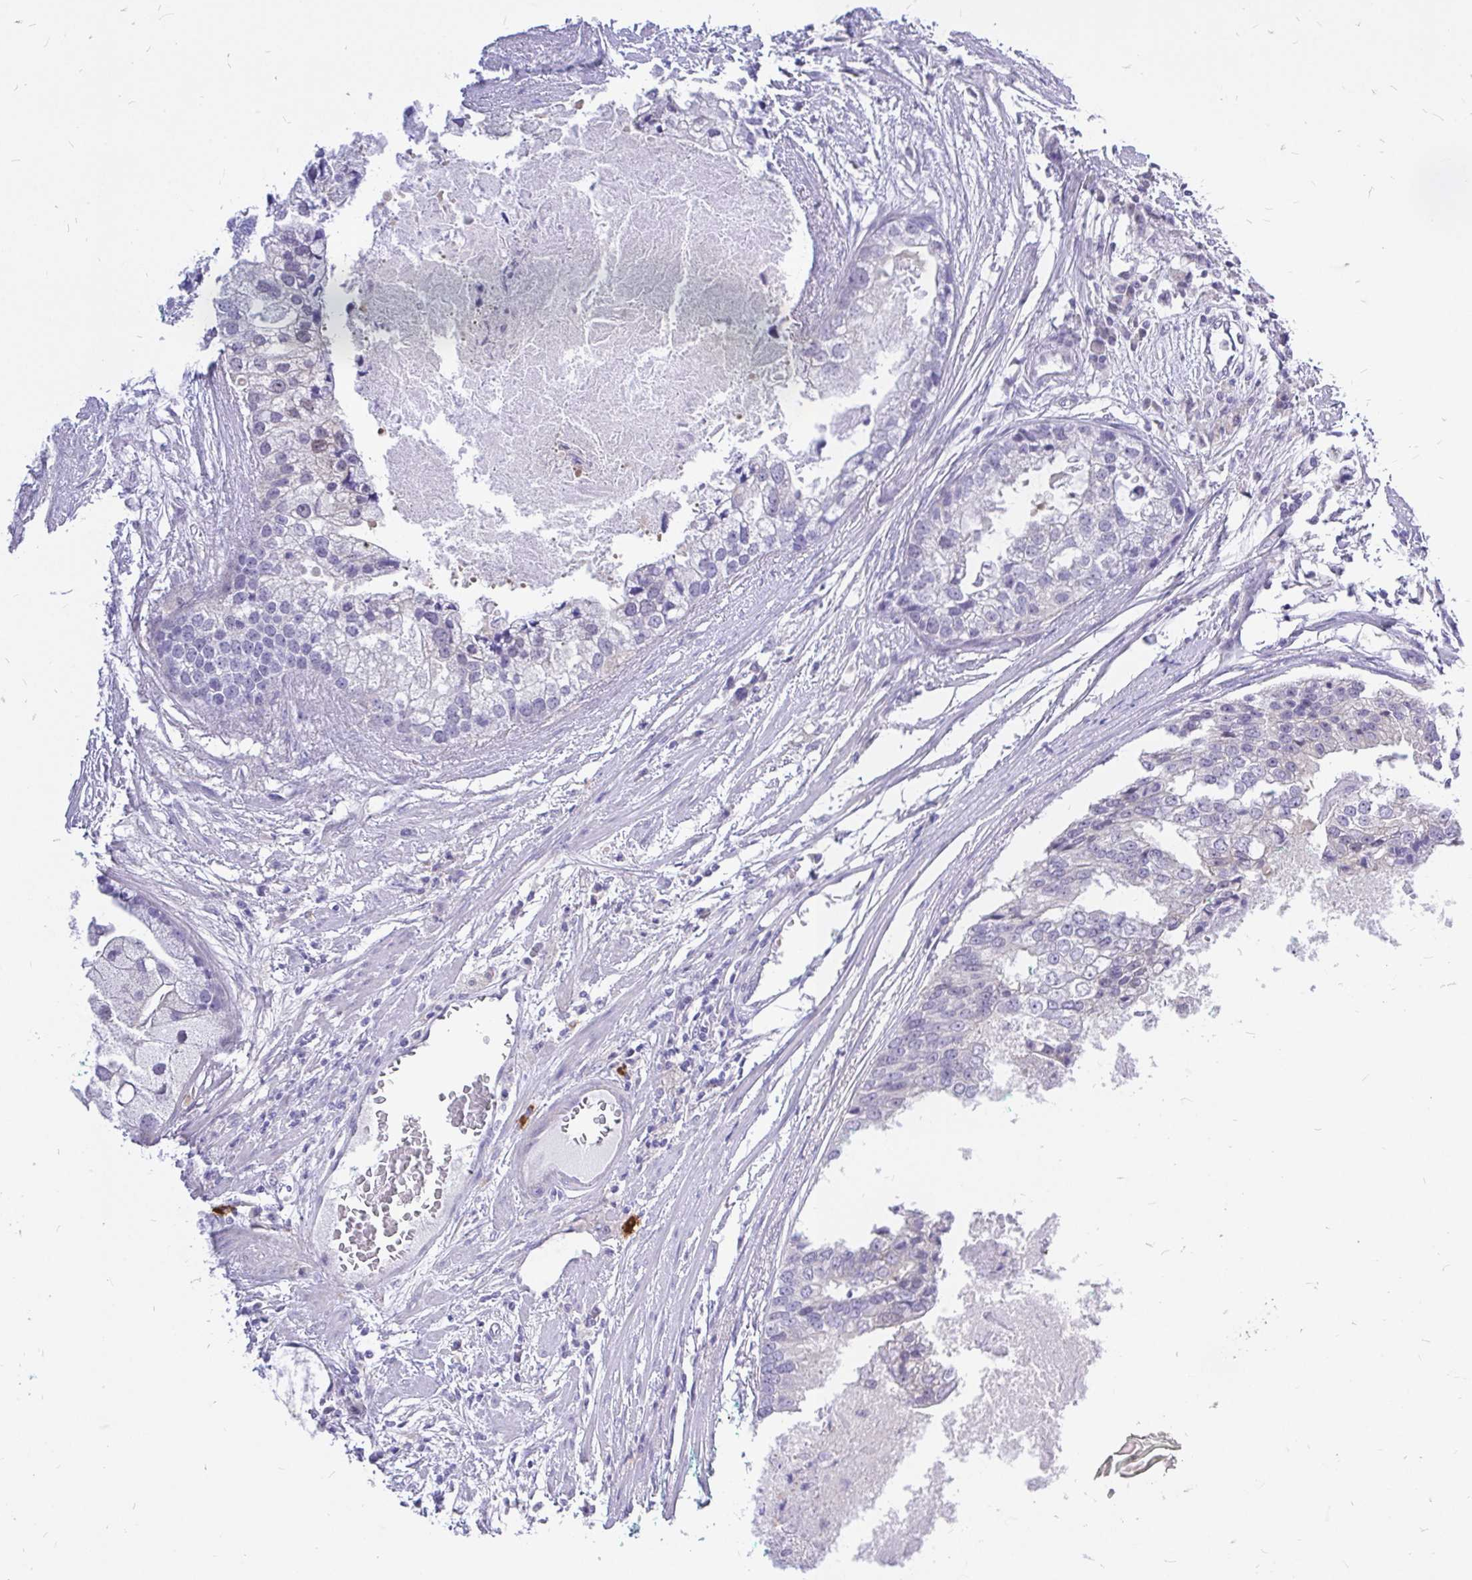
{"staining": {"intensity": "negative", "quantity": "none", "location": "none"}, "tissue": "prostate cancer", "cell_type": "Tumor cells", "image_type": "cancer", "snomed": [{"axis": "morphology", "description": "Adenocarcinoma, High grade"}, {"axis": "topography", "description": "Prostate"}], "caption": "An image of prostate cancer (adenocarcinoma (high-grade)) stained for a protein demonstrates no brown staining in tumor cells. The staining was performed using DAB (3,3'-diaminobenzidine) to visualize the protein expression in brown, while the nuclei were stained in blue with hematoxylin (Magnification: 20x).", "gene": "MAP1LC3A", "patient": {"sex": "male", "age": 62}}